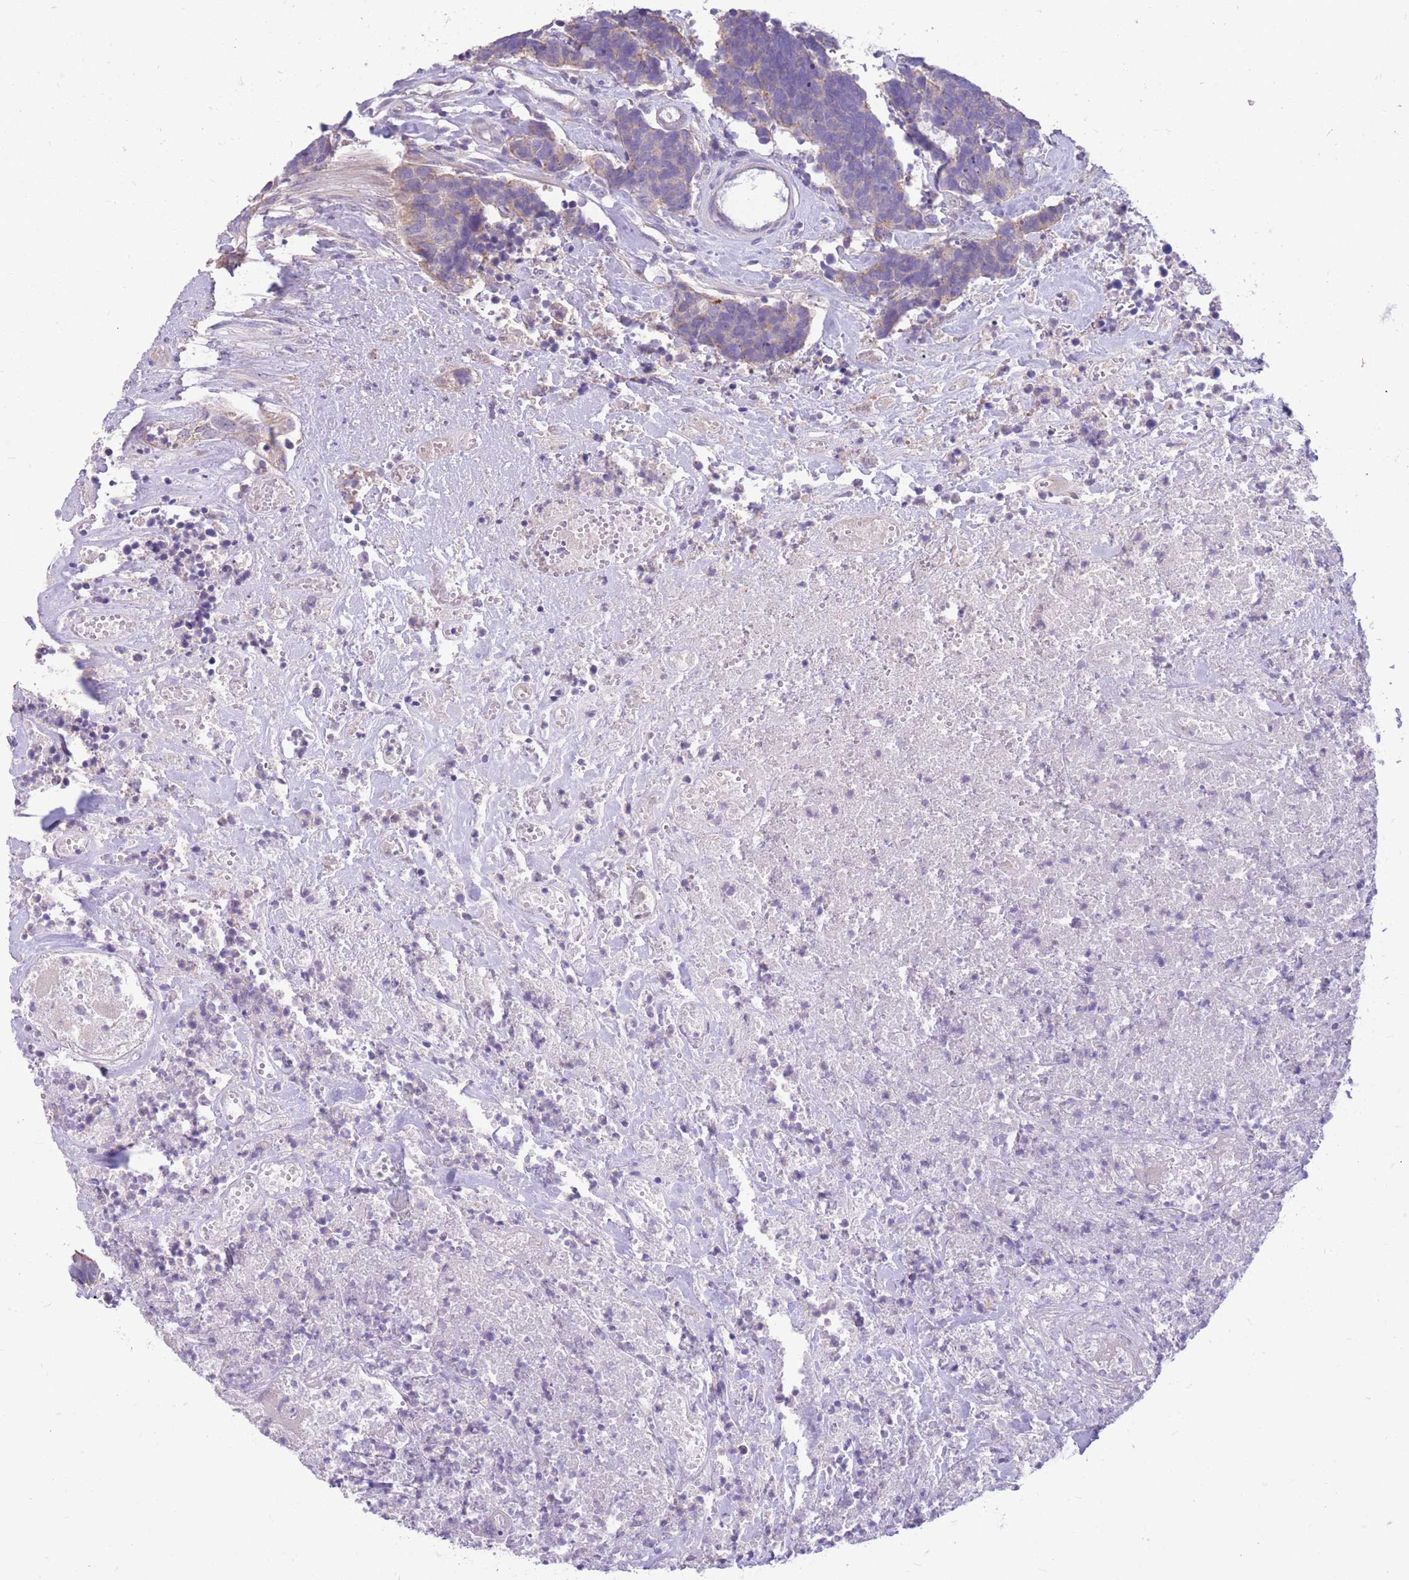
{"staining": {"intensity": "weak", "quantity": "<25%", "location": "cytoplasmic/membranous"}, "tissue": "carcinoid", "cell_type": "Tumor cells", "image_type": "cancer", "snomed": [{"axis": "morphology", "description": "Carcinoma, NOS"}, {"axis": "morphology", "description": "Carcinoid, malignant, NOS"}, {"axis": "topography", "description": "Urinary bladder"}], "caption": "Immunohistochemistry (IHC) micrograph of carcinoid stained for a protein (brown), which exhibits no positivity in tumor cells.", "gene": "OR5T1", "patient": {"sex": "male", "age": 57}}